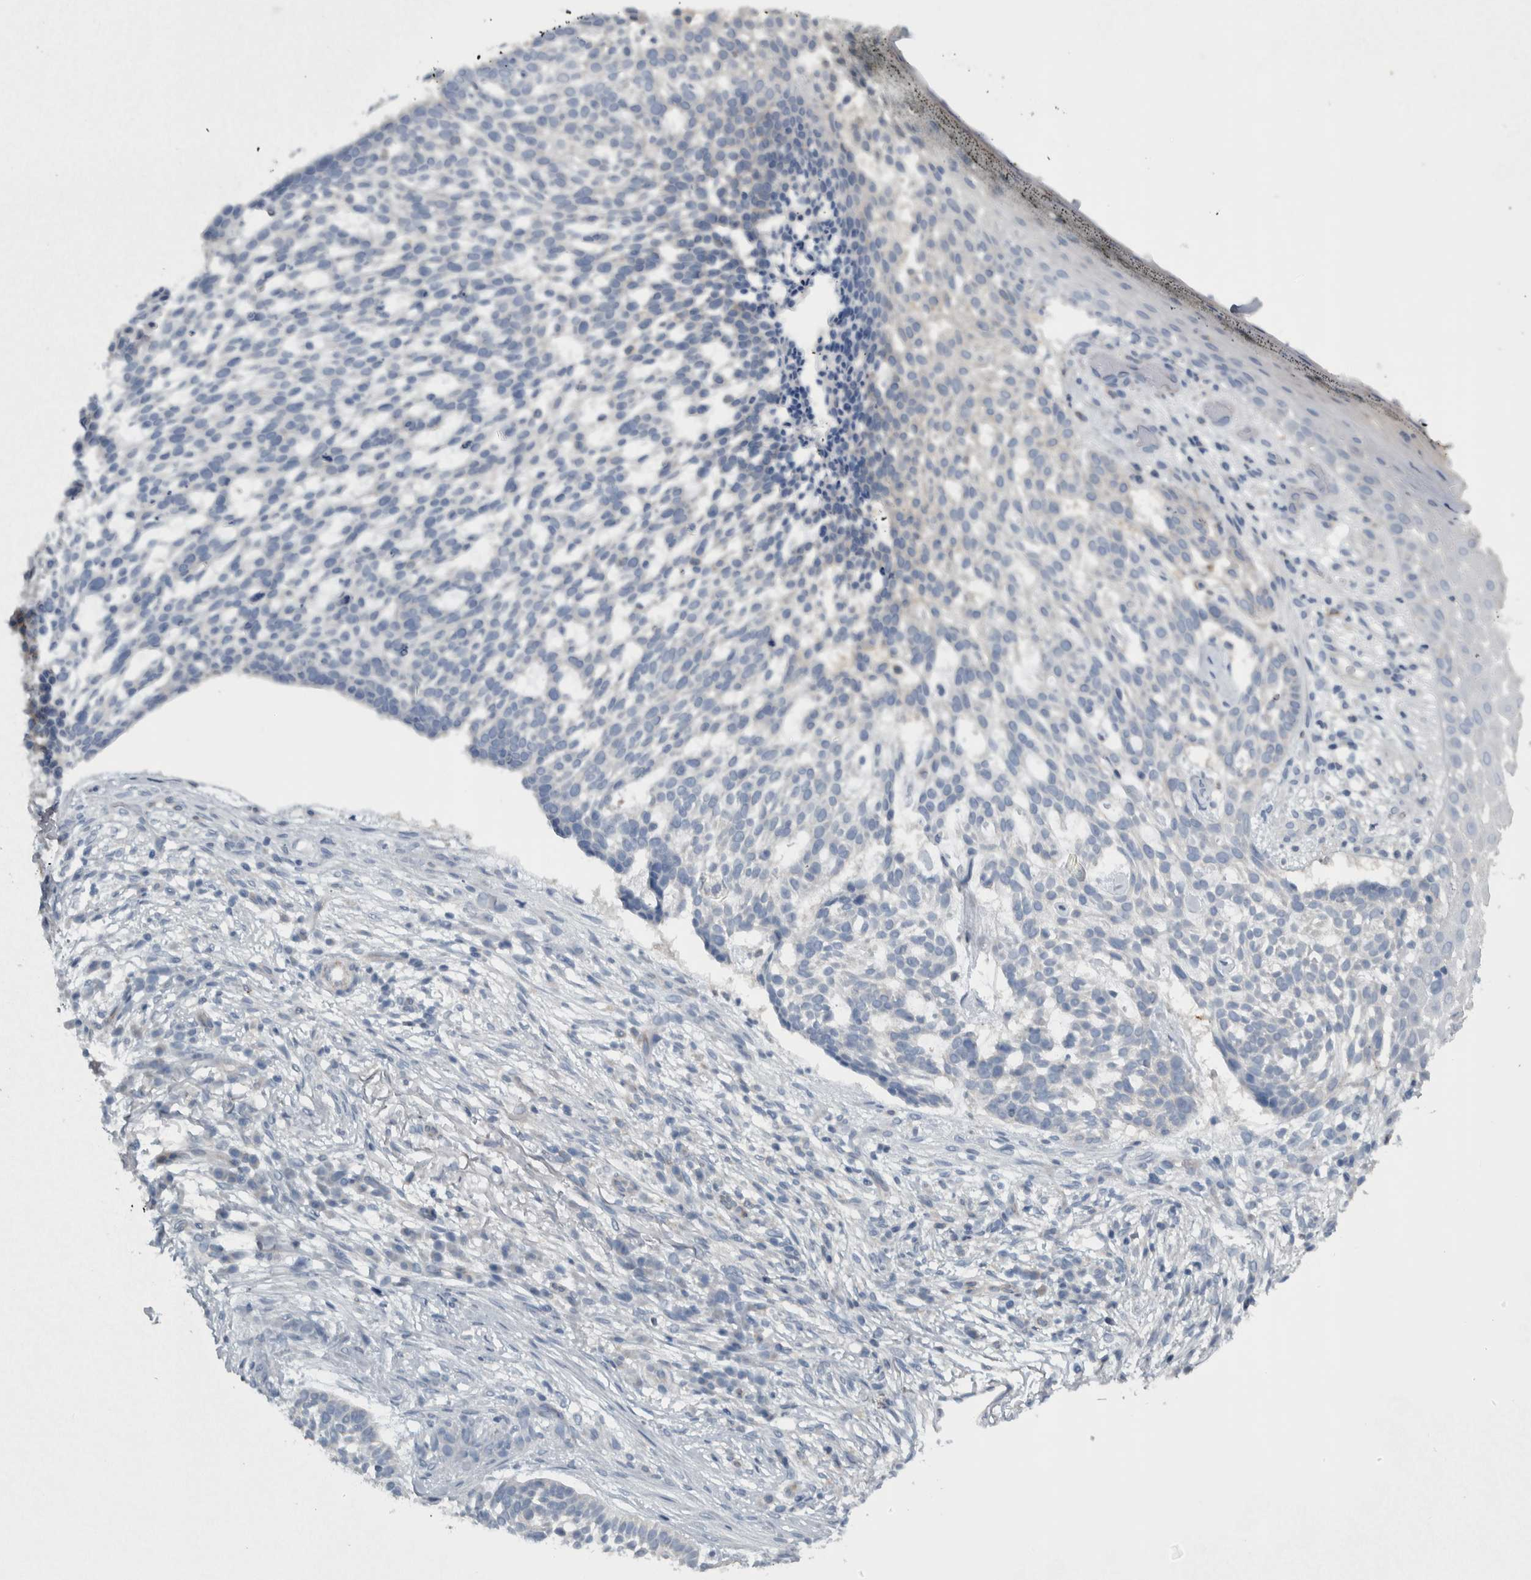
{"staining": {"intensity": "negative", "quantity": "none", "location": "none"}, "tissue": "skin cancer", "cell_type": "Tumor cells", "image_type": "cancer", "snomed": [{"axis": "morphology", "description": "Basal cell carcinoma"}, {"axis": "topography", "description": "Skin"}], "caption": "Tumor cells are negative for protein expression in human skin basal cell carcinoma. (DAB (3,3'-diaminobenzidine) immunohistochemistry visualized using brightfield microscopy, high magnification).", "gene": "NT5C2", "patient": {"sex": "female", "age": 64}}